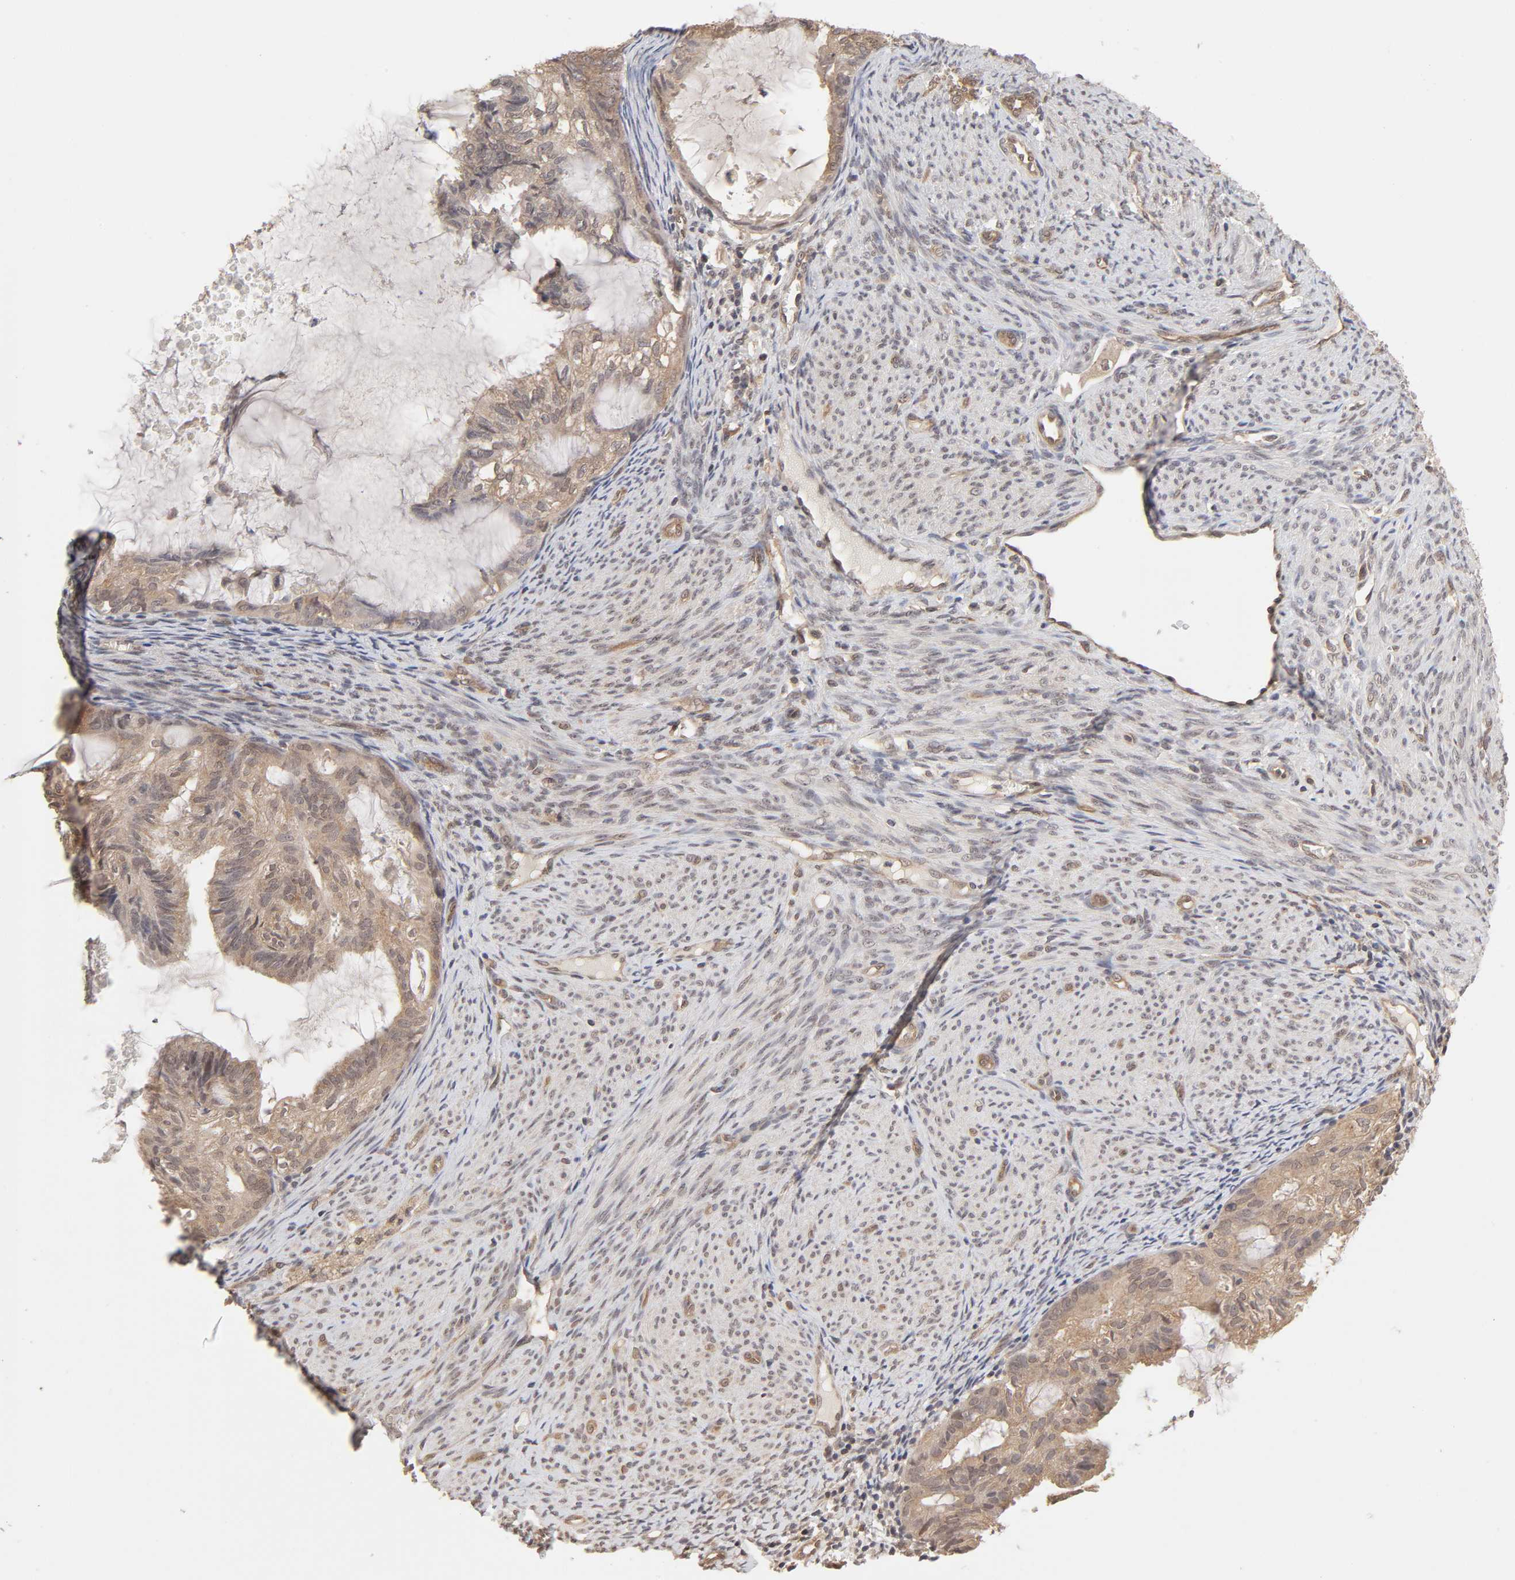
{"staining": {"intensity": "moderate", "quantity": ">75%", "location": "cytoplasmic/membranous"}, "tissue": "cervical cancer", "cell_type": "Tumor cells", "image_type": "cancer", "snomed": [{"axis": "morphology", "description": "Normal tissue, NOS"}, {"axis": "morphology", "description": "Adenocarcinoma, NOS"}, {"axis": "topography", "description": "Cervix"}, {"axis": "topography", "description": "Endometrium"}], "caption": "This histopathology image displays cervical cancer (adenocarcinoma) stained with IHC to label a protein in brown. The cytoplasmic/membranous of tumor cells show moderate positivity for the protein. Nuclei are counter-stained blue.", "gene": "MAPK1", "patient": {"sex": "female", "age": 86}}